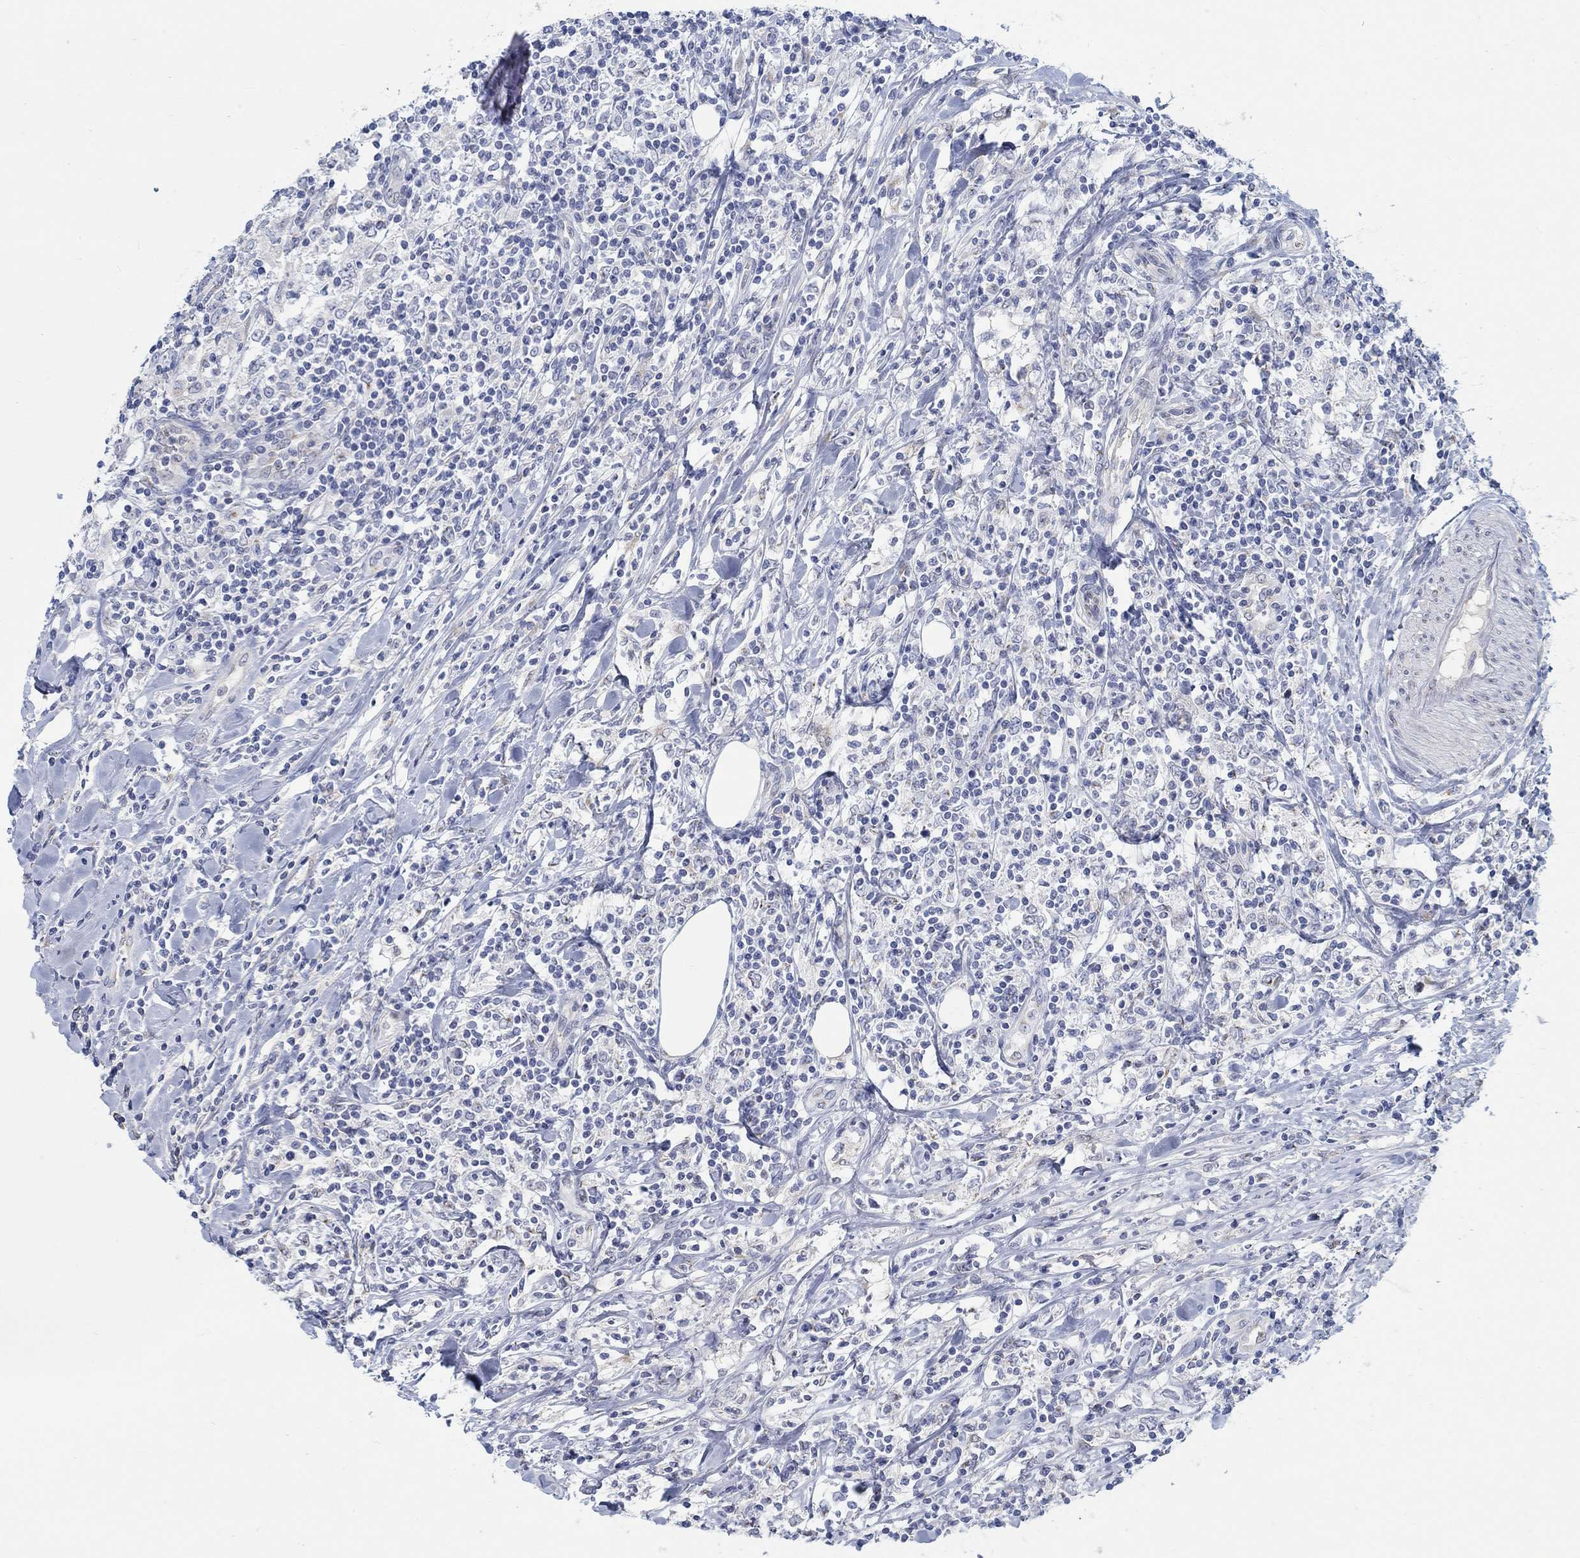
{"staining": {"intensity": "negative", "quantity": "none", "location": "none"}, "tissue": "lymphoma", "cell_type": "Tumor cells", "image_type": "cancer", "snomed": [{"axis": "morphology", "description": "Malignant lymphoma, non-Hodgkin's type, High grade"}, {"axis": "topography", "description": "Lymph node"}], "caption": "This is a image of immunohistochemistry staining of lymphoma, which shows no positivity in tumor cells.", "gene": "TEKT4", "patient": {"sex": "female", "age": 84}}